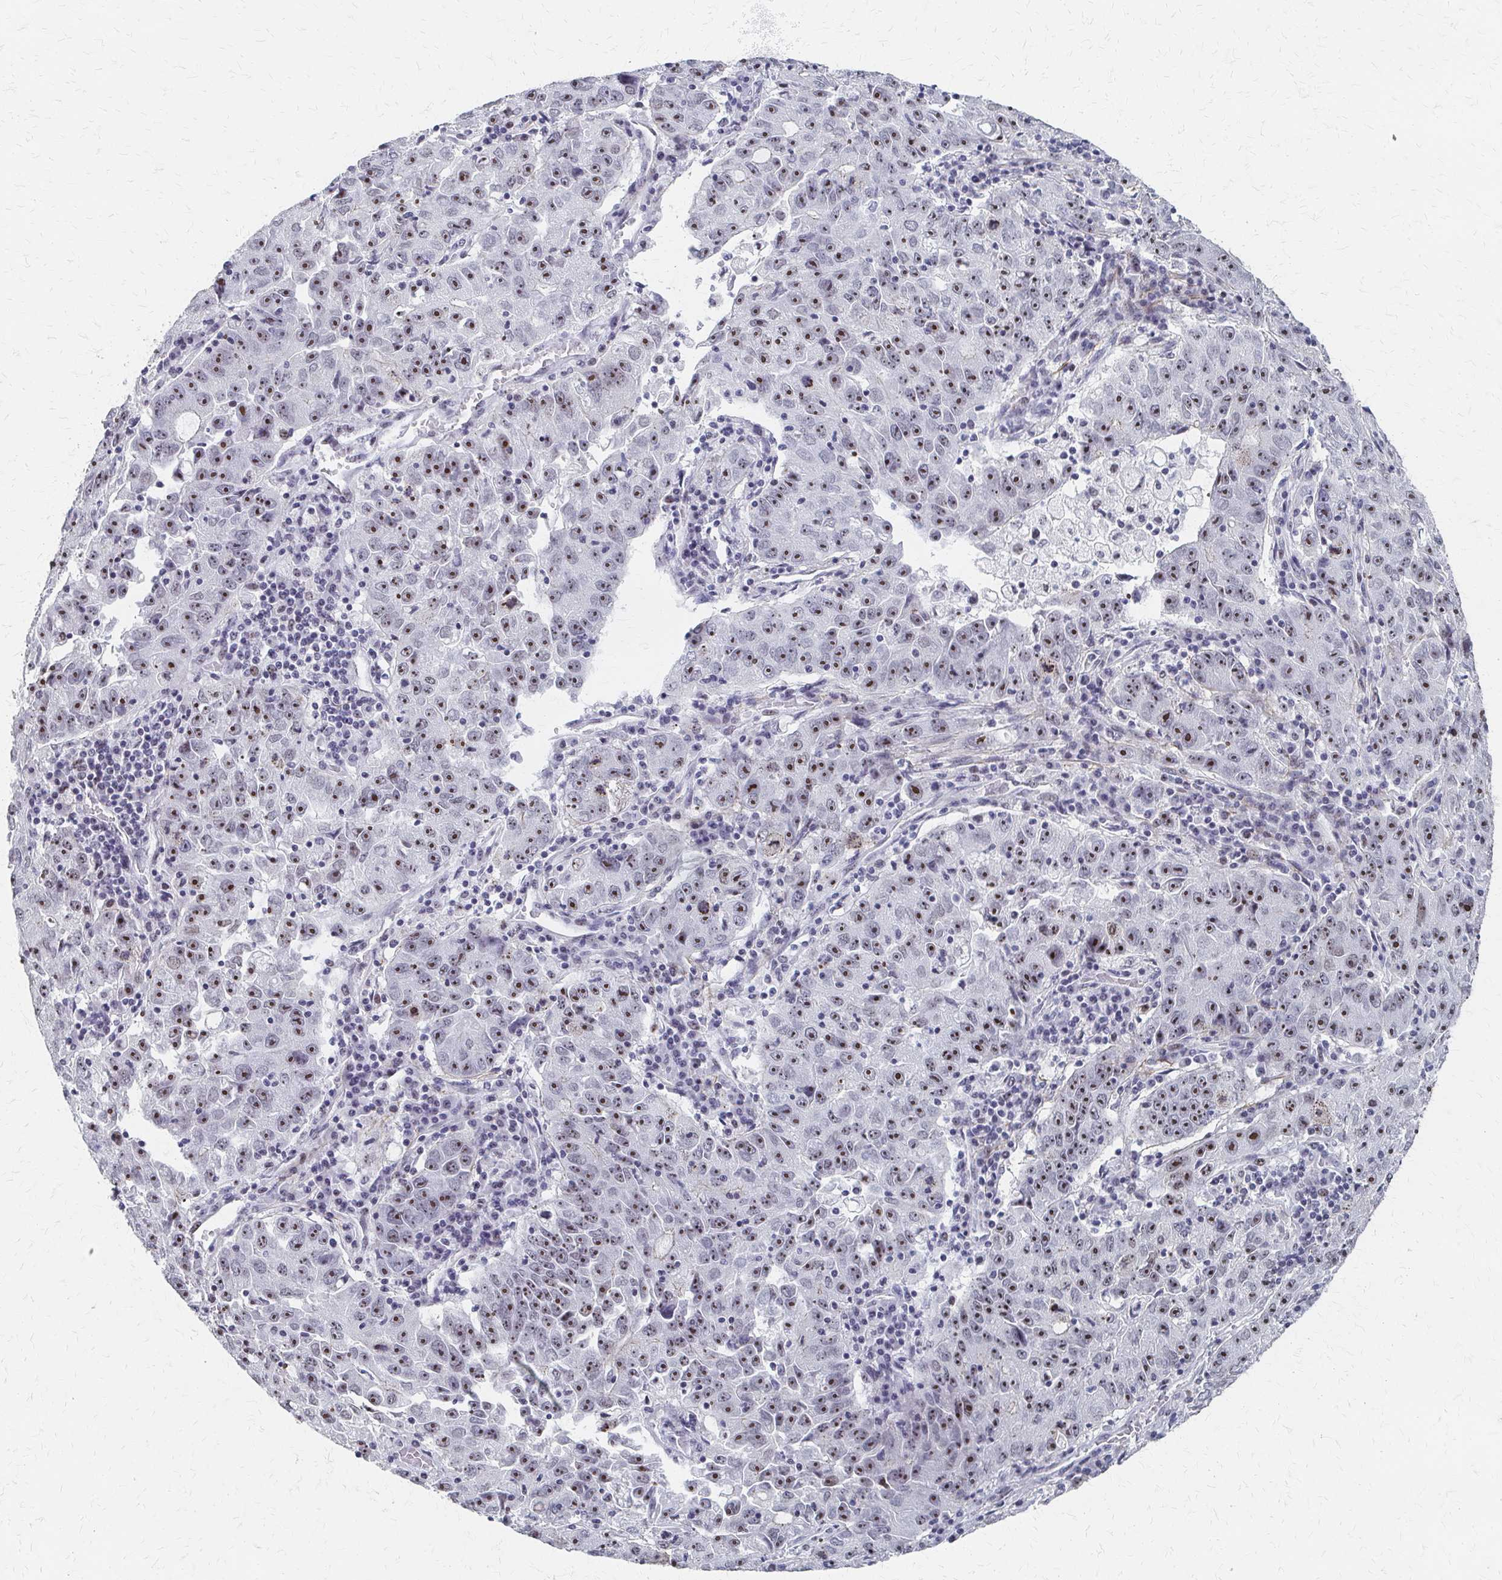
{"staining": {"intensity": "strong", "quantity": "25%-75%", "location": "nuclear"}, "tissue": "lung cancer", "cell_type": "Tumor cells", "image_type": "cancer", "snomed": [{"axis": "morphology", "description": "Normal morphology"}, {"axis": "morphology", "description": "Adenocarcinoma, NOS"}, {"axis": "topography", "description": "Lymph node"}, {"axis": "topography", "description": "Lung"}], "caption": "Immunohistochemical staining of lung cancer shows high levels of strong nuclear staining in about 25%-75% of tumor cells.", "gene": "PES1", "patient": {"sex": "female", "age": 57}}